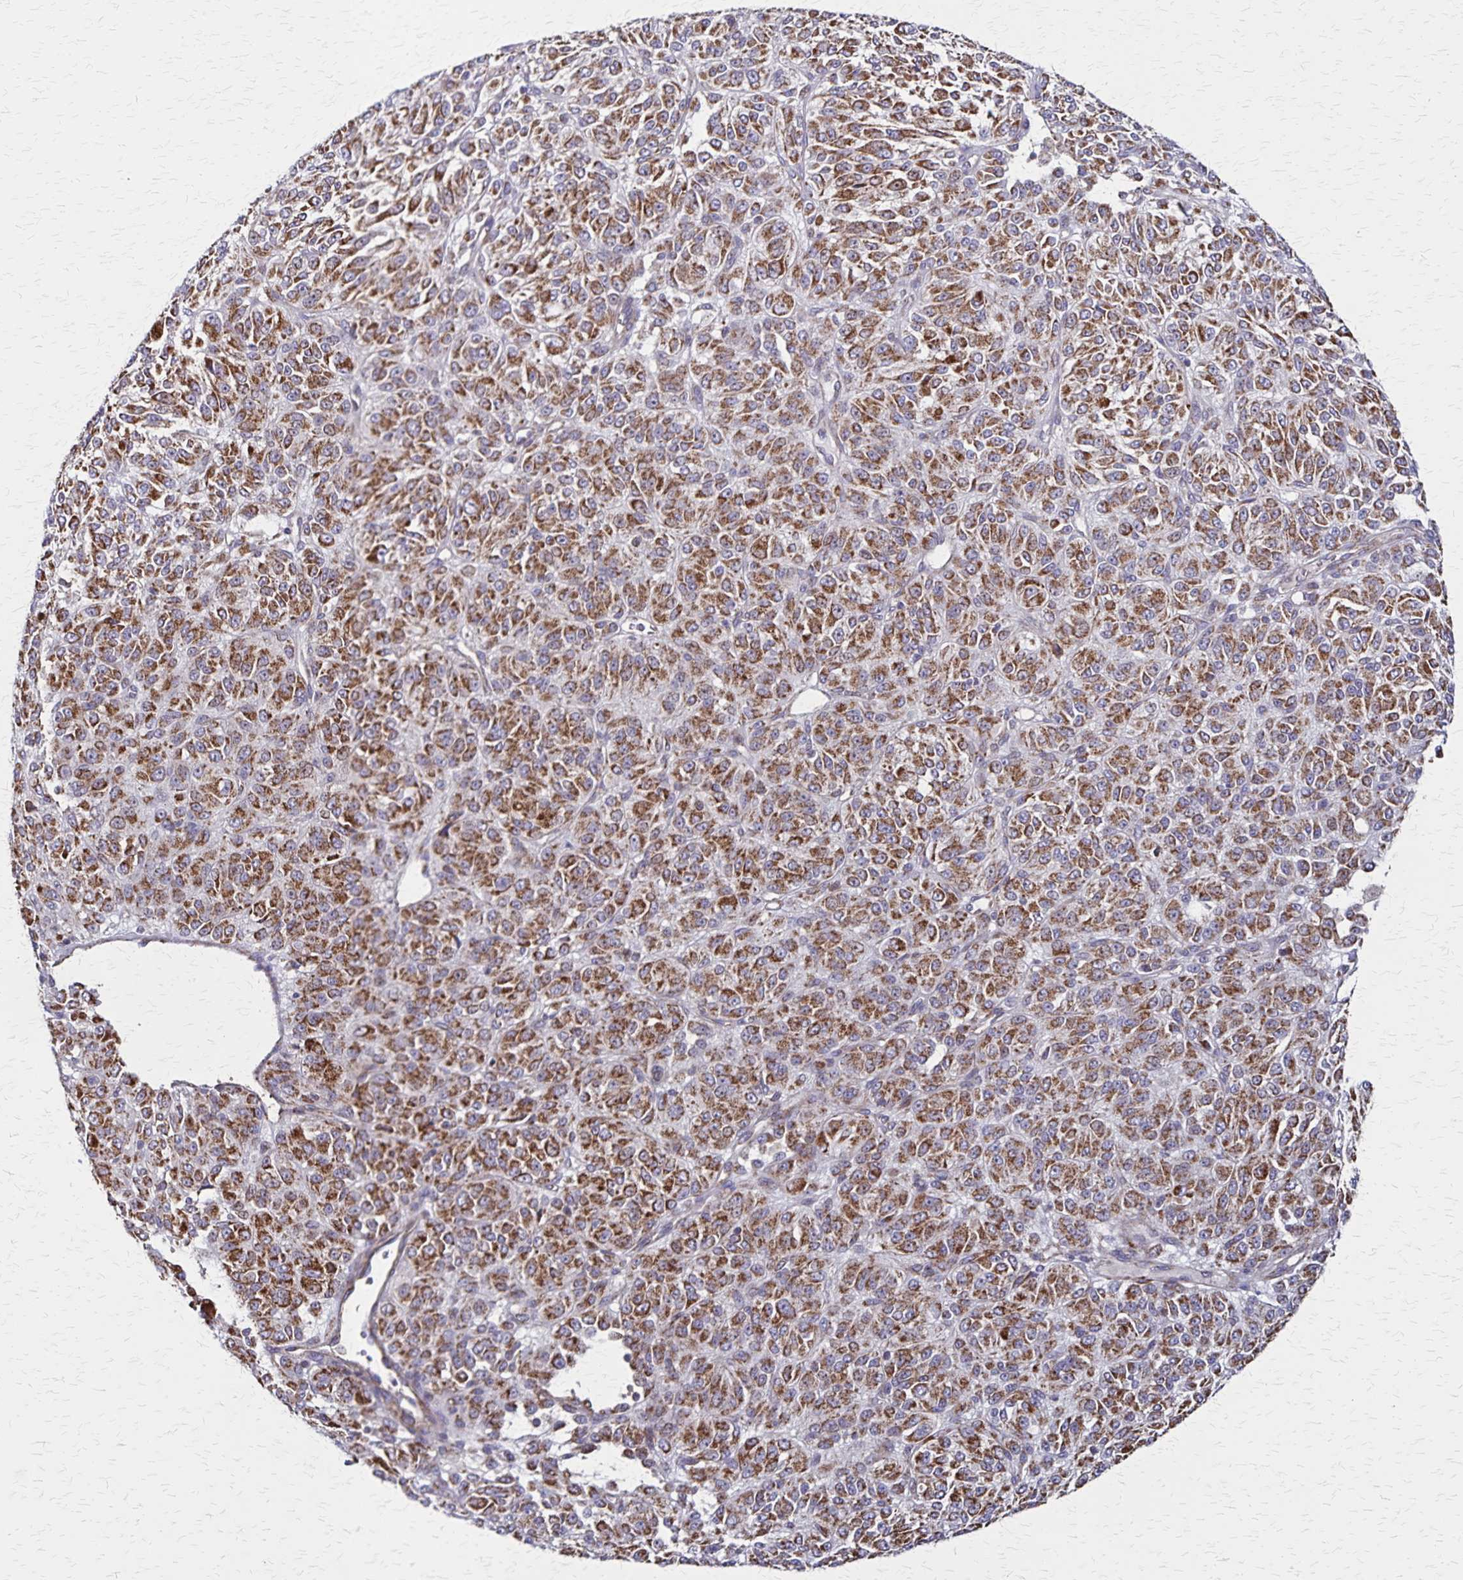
{"staining": {"intensity": "moderate", "quantity": ">75%", "location": "cytoplasmic/membranous"}, "tissue": "melanoma", "cell_type": "Tumor cells", "image_type": "cancer", "snomed": [{"axis": "morphology", "description": "Malignant melanoma, Metastatic site"}, {"axis": "topography", "description": "Brain"}], "caption": "IHC micrograph of human melanoma stained for a protein (brown), which shows medium levels of moderate cytoplasmic/membranous positivity in approximately >75% of tumor cells.", "gene": "NFS1", "patient": {"sex": "female", "age": 56}}